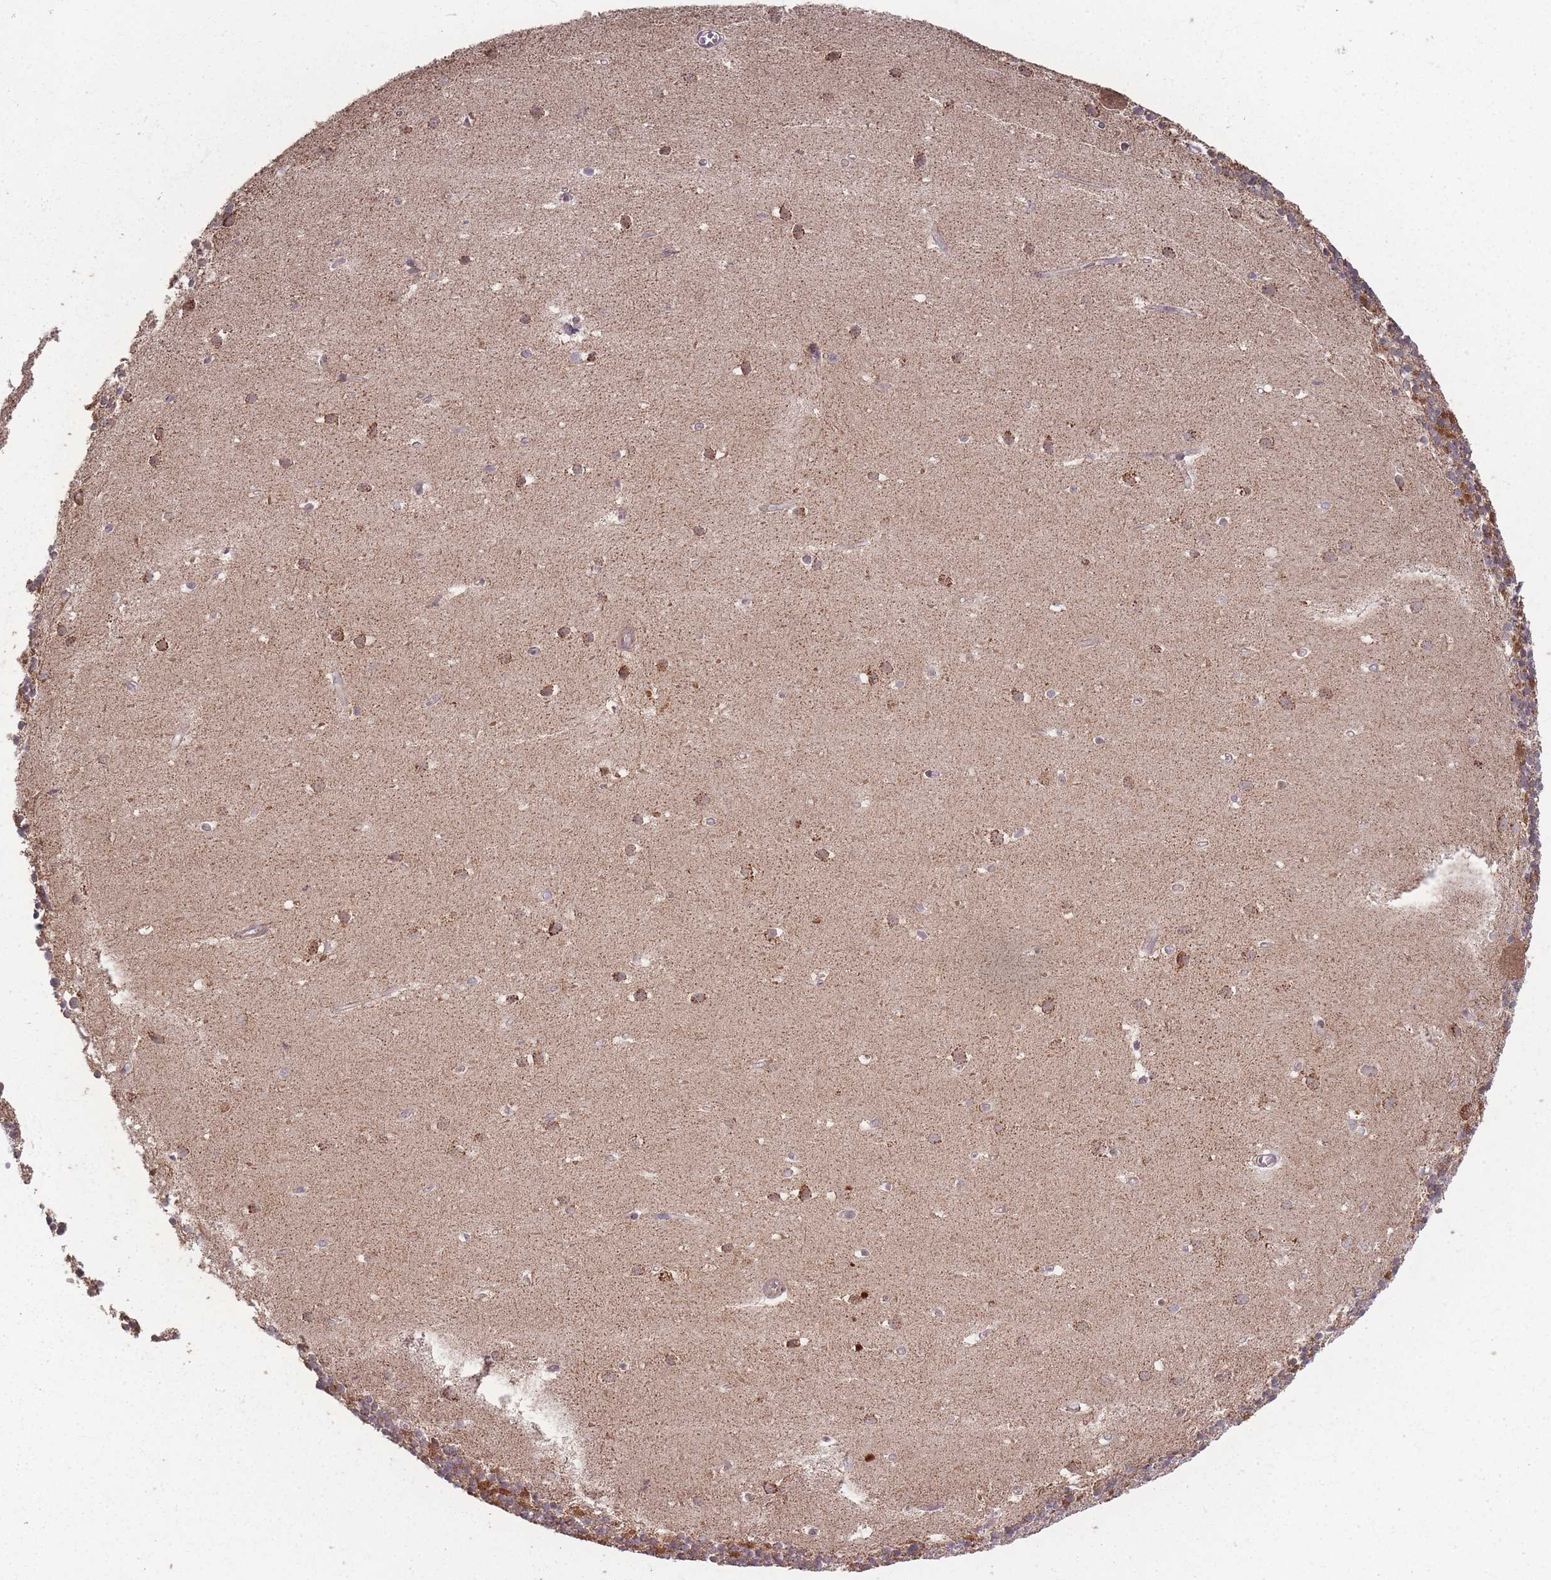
{"staining": {"intensity": "strong", "quantity": "25%-75%", "location": "cytoplasmic/membranous"}, "tissue": "cerebellum", "cell_type": "Cells in granular layer", "image_type": "normal", "snomed": [{"axis": "morphology", "description": "Normal tissue, NOS"}, {"axis": "topography", "description": "Cerebellum"}], "caption": "Protein expression analysis of benign cerebellum reveals strong cytoplasmic/membranous positivity in about 25%-75% of cells in granular layer. (Brightfield microscopy of DAB IHC at high magnification).", "gene": "LYRM7", "patient": {"sex": "male", "age": 54}}